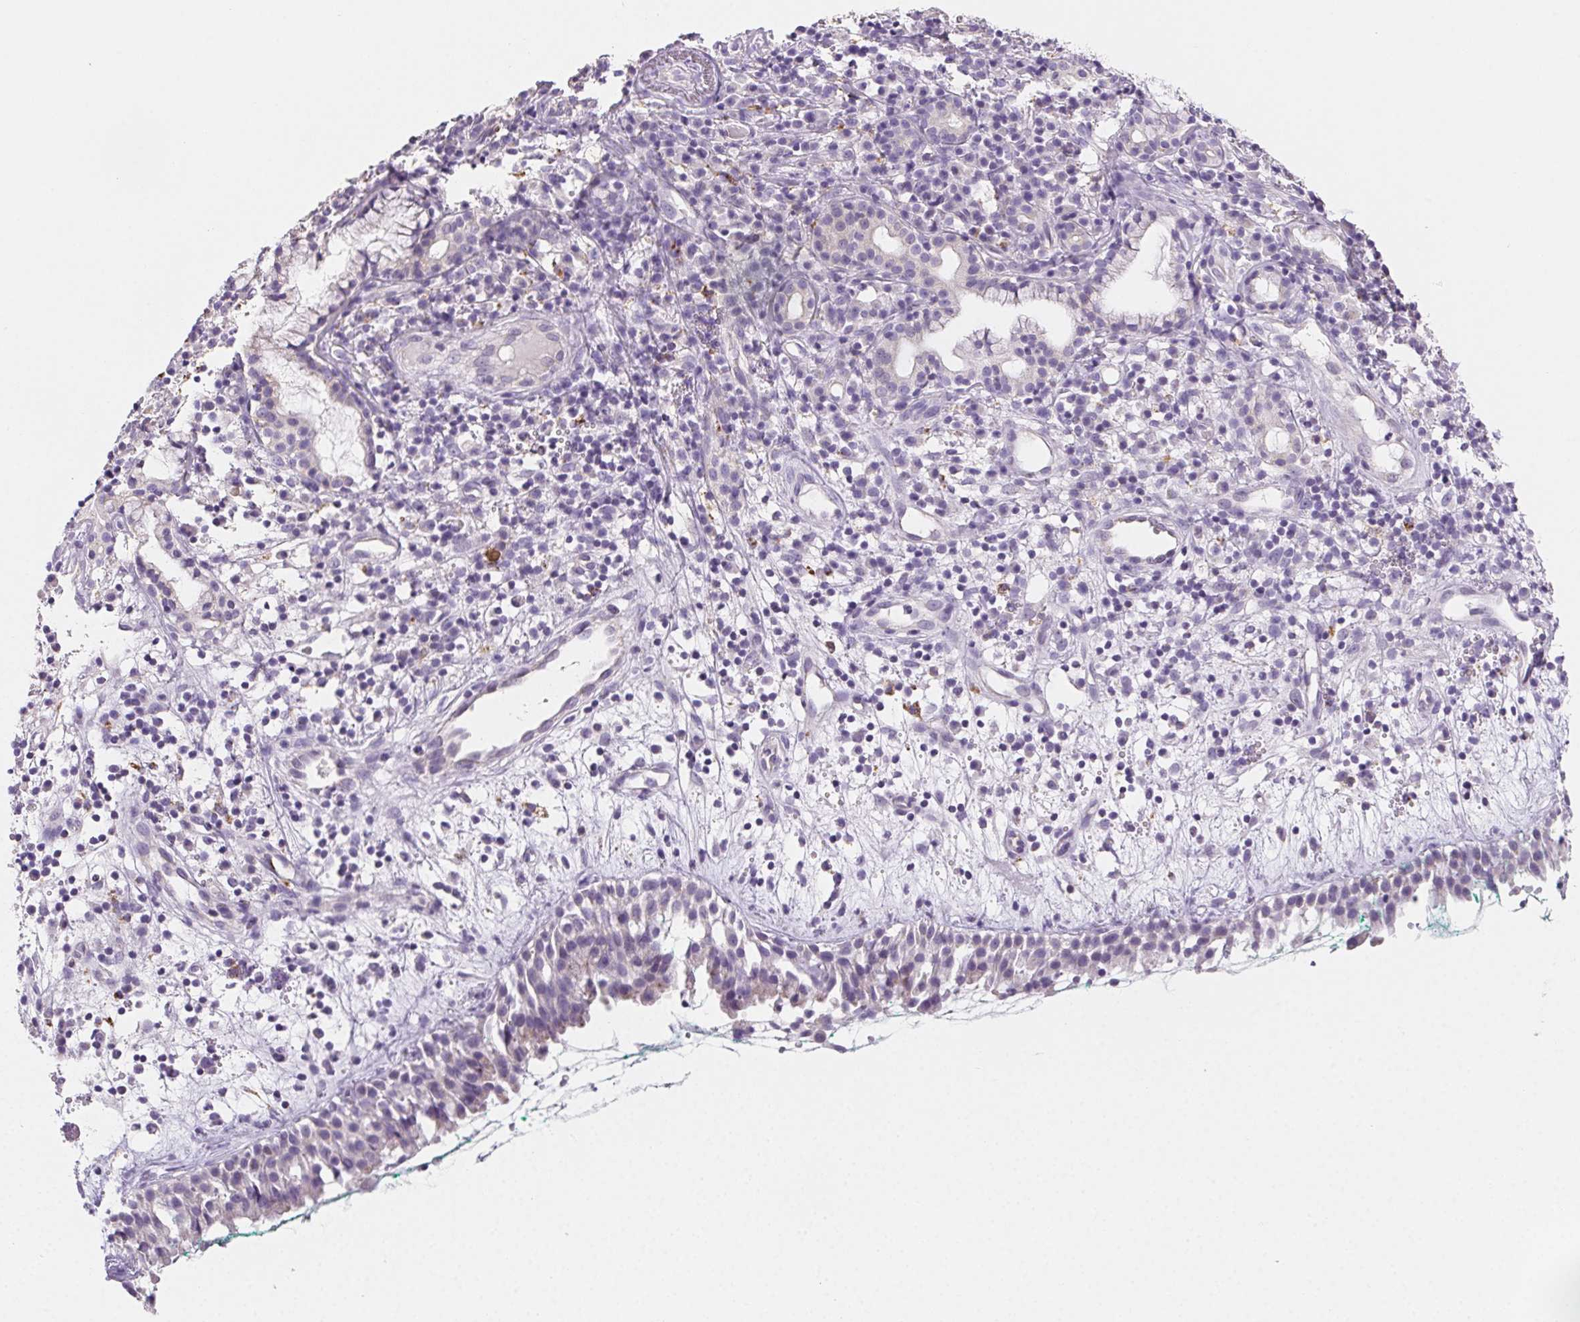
{"staining": {"intensity": "weak", "quantity": "<25%", "location": "cytoplasmic/membranous"}, "tissue": "nasopharynx", "cell_type": "Respiratory epithelial cells", "image_type": "normal", "snomed": [{"axis": "morphology", "description": "Normal tissue, NOS"}, {"axis": "morphology", "description": "Basal cell carcinoma"}, {"axis": "topography", "description": "Cartilage tissue"}, {"axis": "topography", "description": "Nasopharynx"}, {"axis": "topography", "description": "Oral tissue"}], "caption": "Protein analysis of unremarkable nasopharynx reveals no significant expression in respiratory epithelial cells.", "gene": "LIPA", "patient": {"sex": "female", "age": 77}}